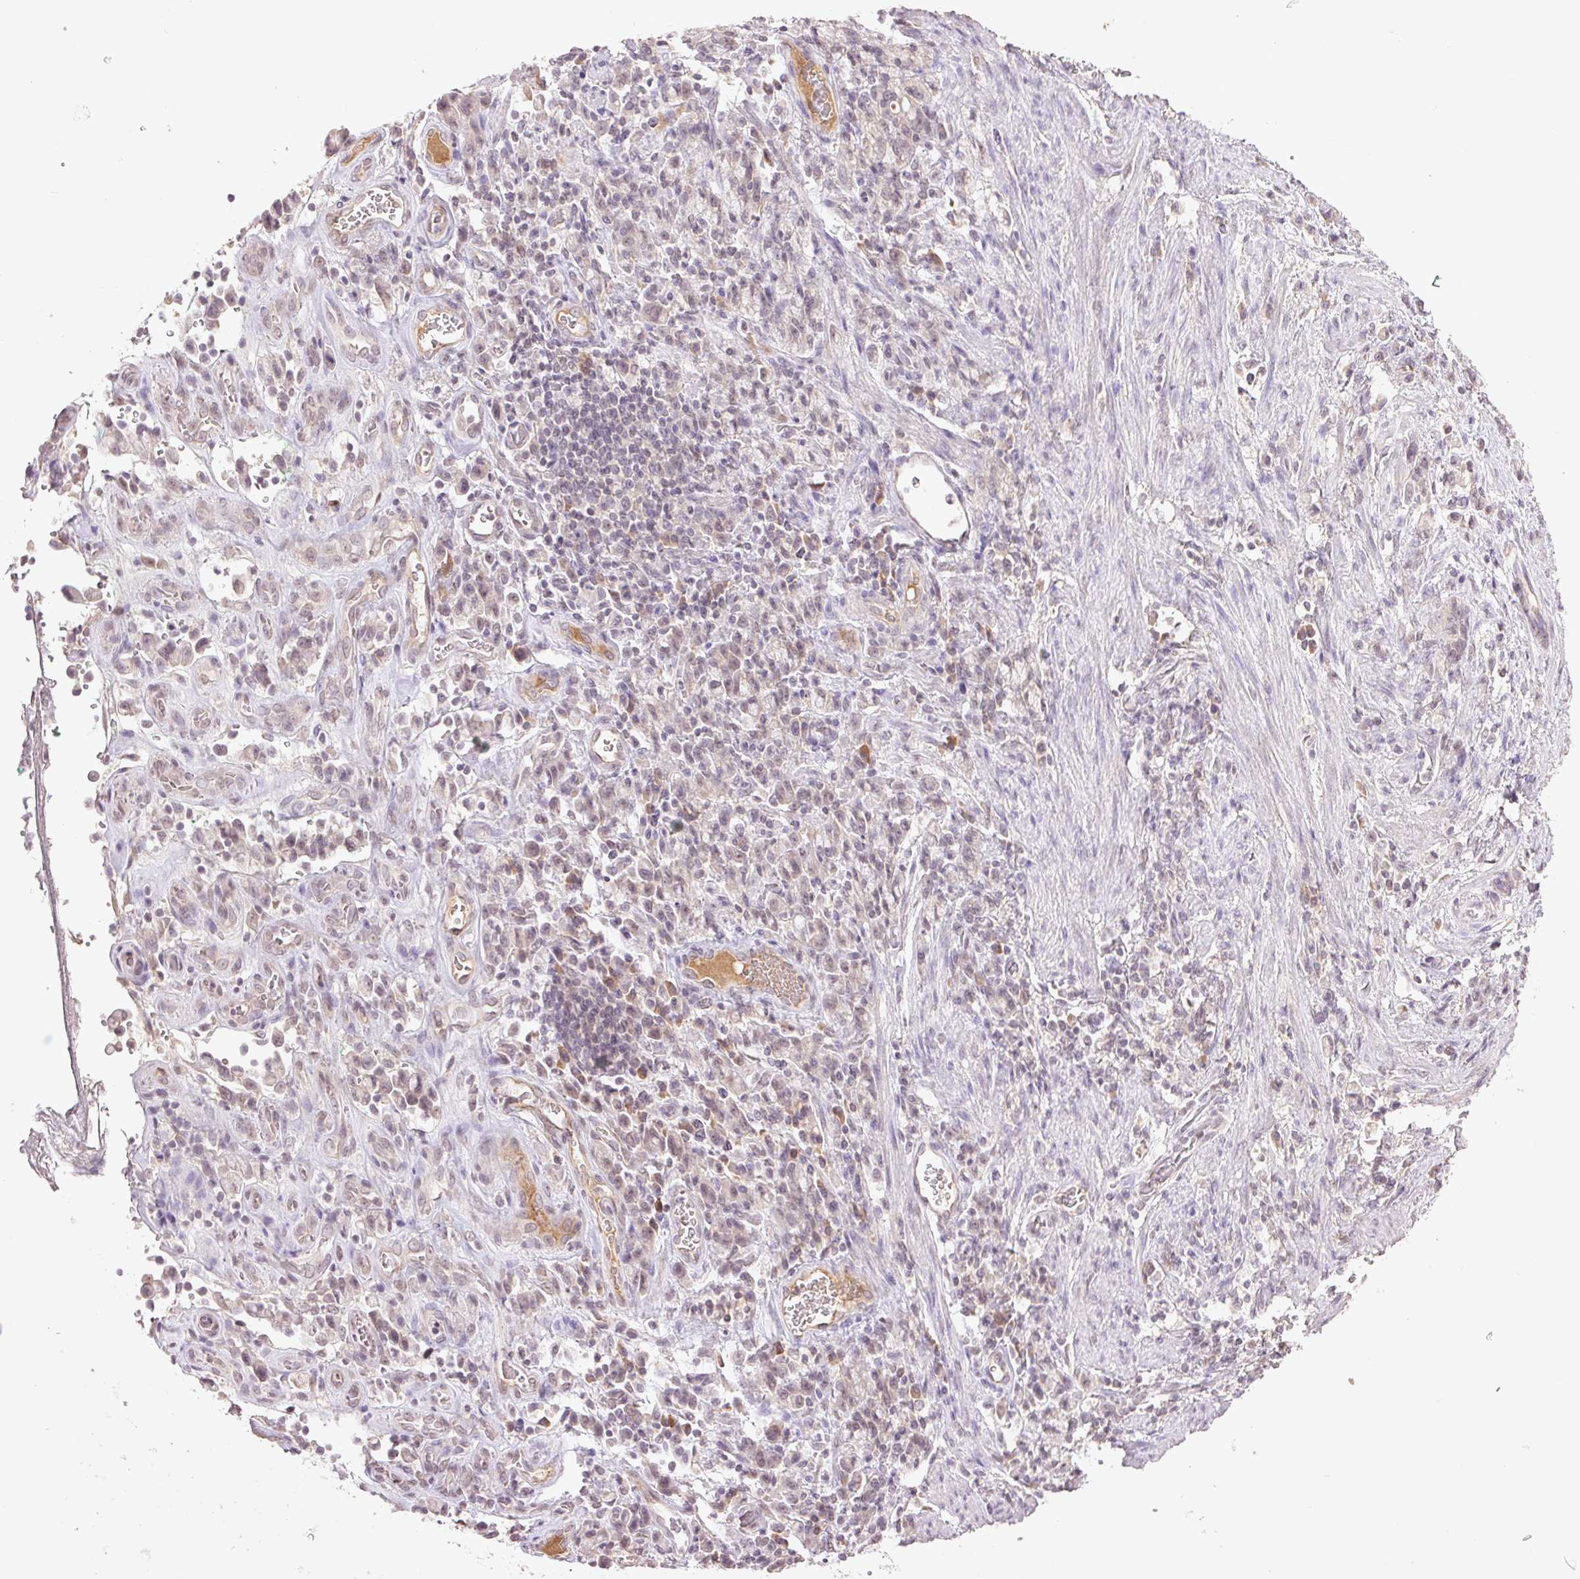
{"staining": {"intensity": "weak", "quantity": "<25%", "location": "nuclear"}, "tissue": "stomach cancer", "cell_type": "Tumor cells", "image_type": "cancer", "snomed": [{"axis": "morphology", "description": "Adenocarcinoma, NOS"}, {"axis": "topography", "description": "Stomach"}], "caption": "High magnification brightfield microscopy of stomach adenocarcinoma stained with DAB (brown) and counterstained with hematoxylin (blue): tumor cells show no significant positivity.", "gene": "FAM168B", "patient": {"sex": "male", "age": 77}}